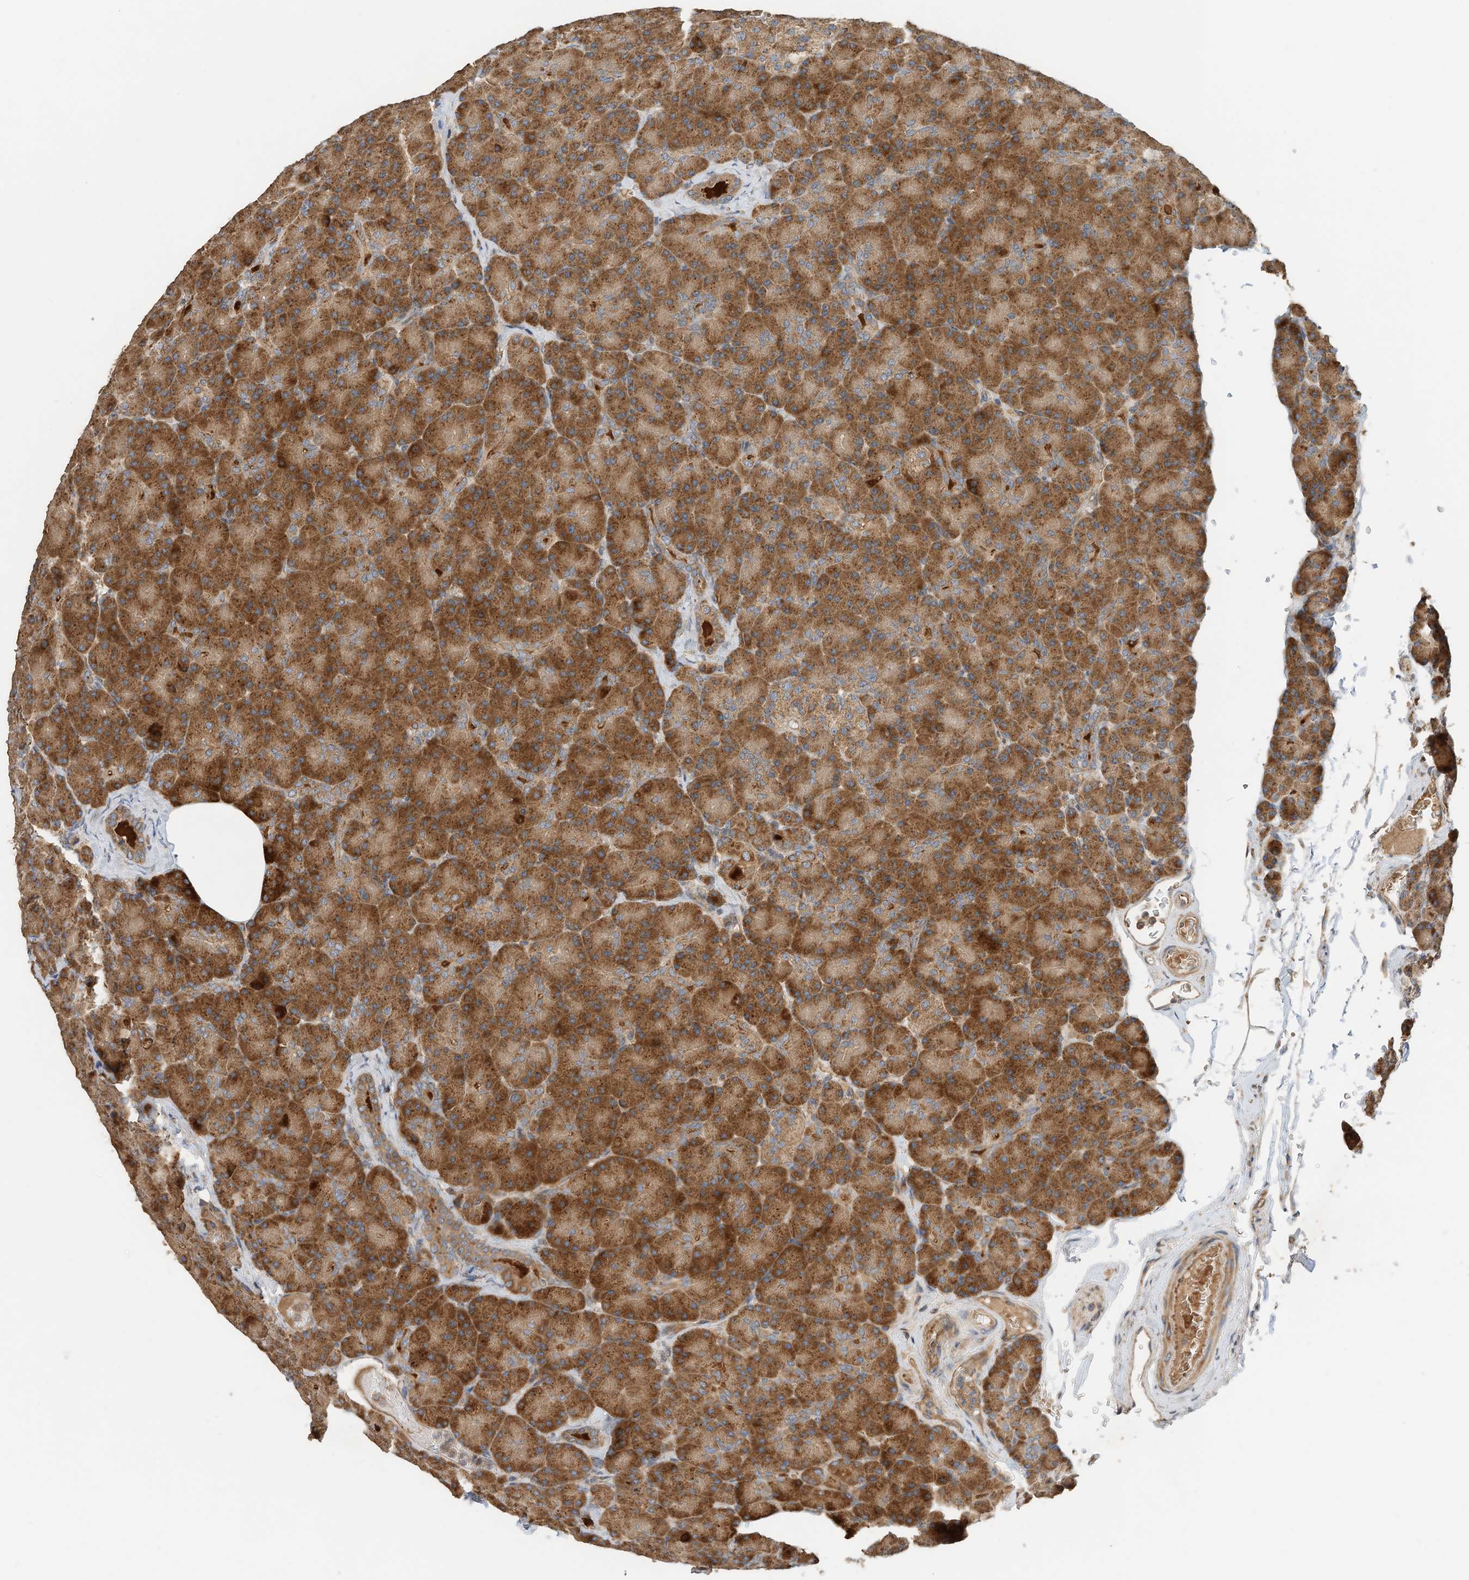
{"staining": {"intensity": "strong", "quantity": ">75%", "location": "cytoplasmic/membranous"}, "tissue": "pancreas", "cell_type": "Exocrine glandular cells", "image_type": "normal", "snomed": [{"axis": "morphology", "description": "Normal tissue, NOS"}, {"axis": "topography", "description": "Pancreas"}], "caption": "This is a histology image of immunohistochemistry (IHC) staining of normal pancreas, which shows strong positivity in the cytoplasmic/membranous of exocrine glandular cells.", "gene": "CPAMD8", "patient": {"sex": "female", "age": 43}}